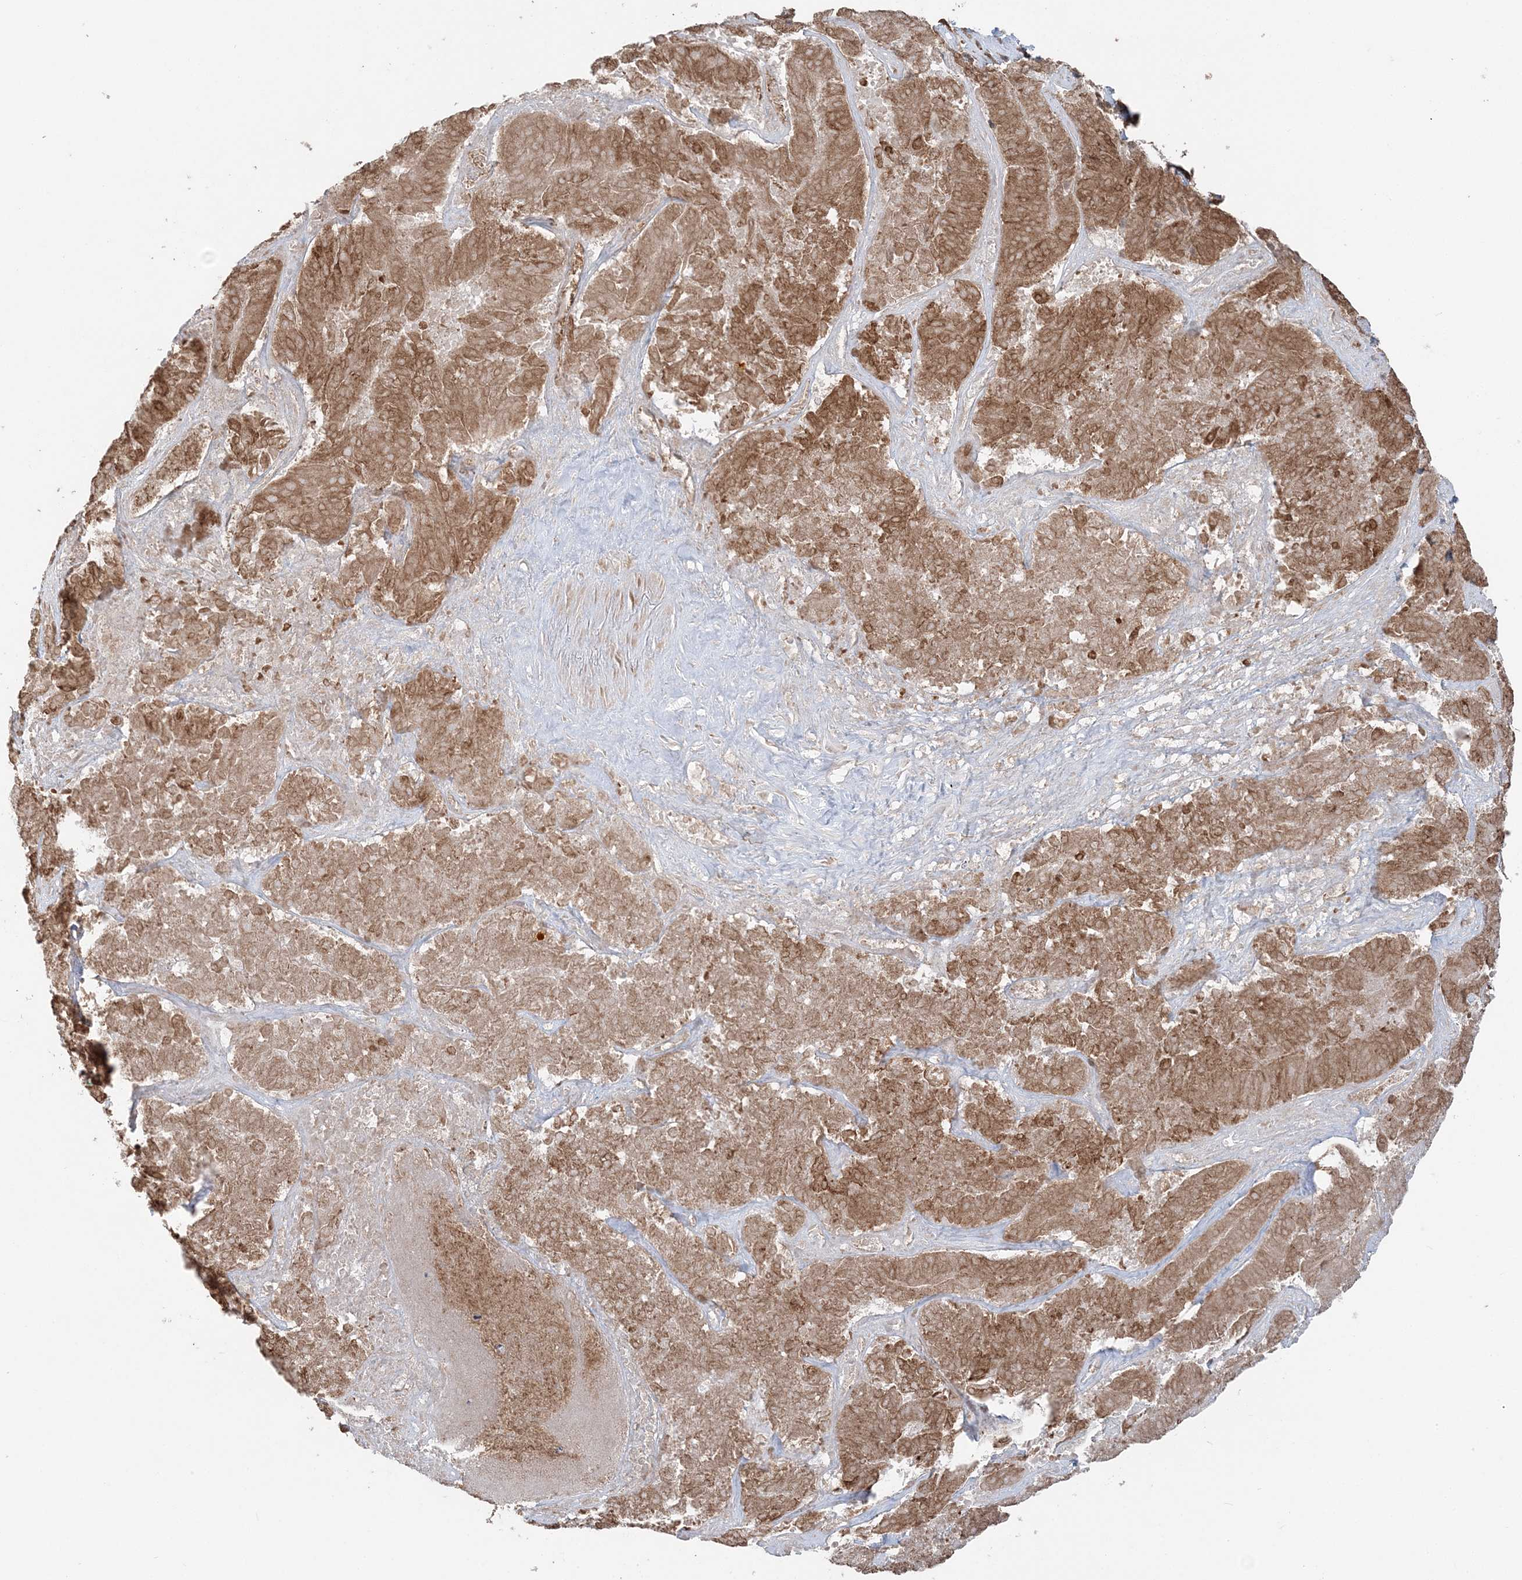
{"staining": {"intensity": "moderate", "quantity": ">75%", "location": "cytoplasmic/membranous"}, "tissue": "pancreatic cancer", "cell_type": "Tumor cells", "image_type": "cancer", "snomed": [{"axis": "morphology", "description": "Adenocarcinoma, NOS"}, {"axis": "topography", "description": "Pancreas"}], "caption": "IHC staining of pancreatic cancer (adenocarcinoma), which reveals medium levels of moderate cytoplasmic/membranous expression in approximately >75% of tumor cells indicating moderate cytoplasmic/membranous protein staining. The staining was performed using DAB (brown) for protein detection and nuclei were counterstained in hematoxylin (blue).", "gene": "TMED10", "patient": {"sex": "male", "age": 63}}